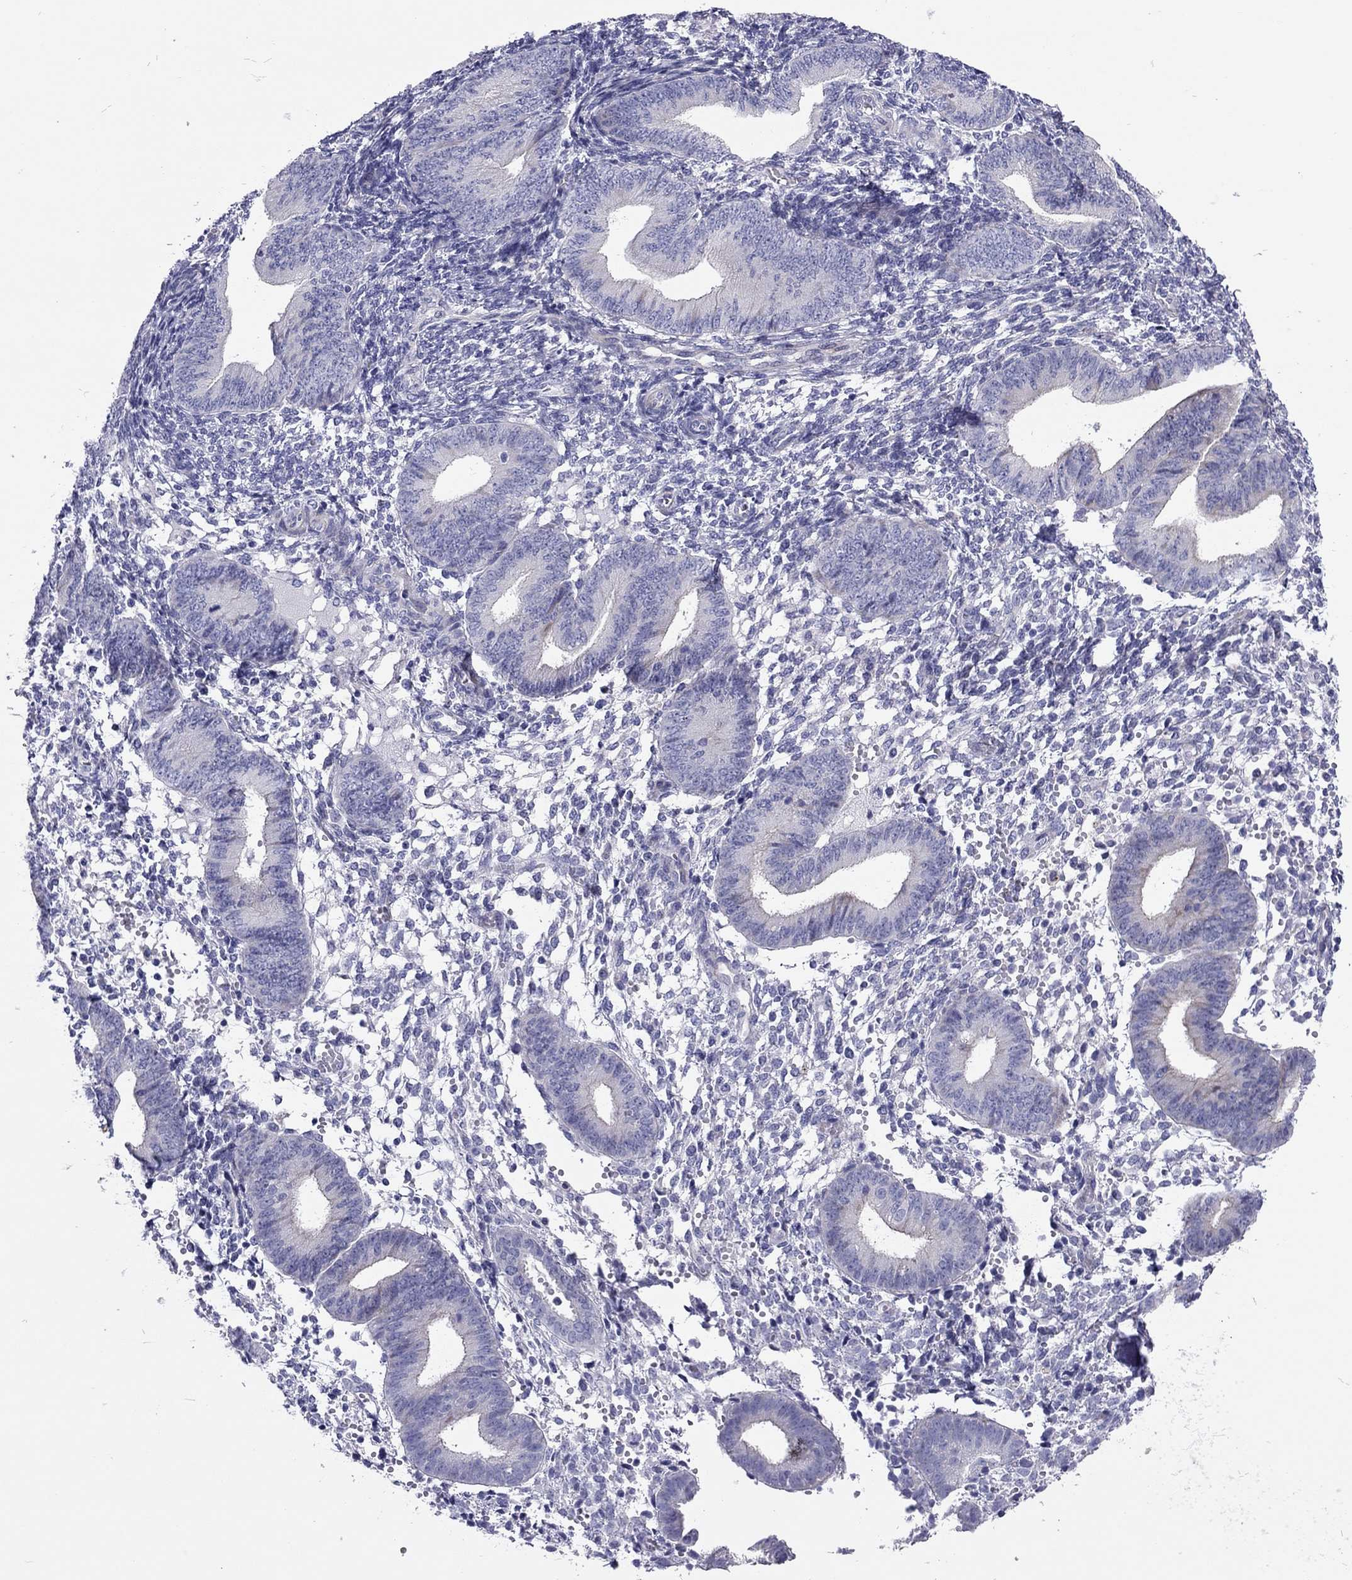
{"staining": {"intensity": "negative", "quantity": "none", "location": "none"}, "tissue": "endometrium", "cell_type": "Cells in endometrial stroma", "image_type": "normal", "snomed": [{"axis": "morphology", "description": "Normal tissue, NOS"}, {"axis": "topography", "description": "Endometrium"}], "caption": "High magnification brightfield microscopy of unremarkable endometrium stained with DAB (brown) and counterstained with hematoxylin (blue): cells in endometrial stroma show no significant staining.", "gene": "SCARB1", "patient": {"sex": "female", "age": 39}}